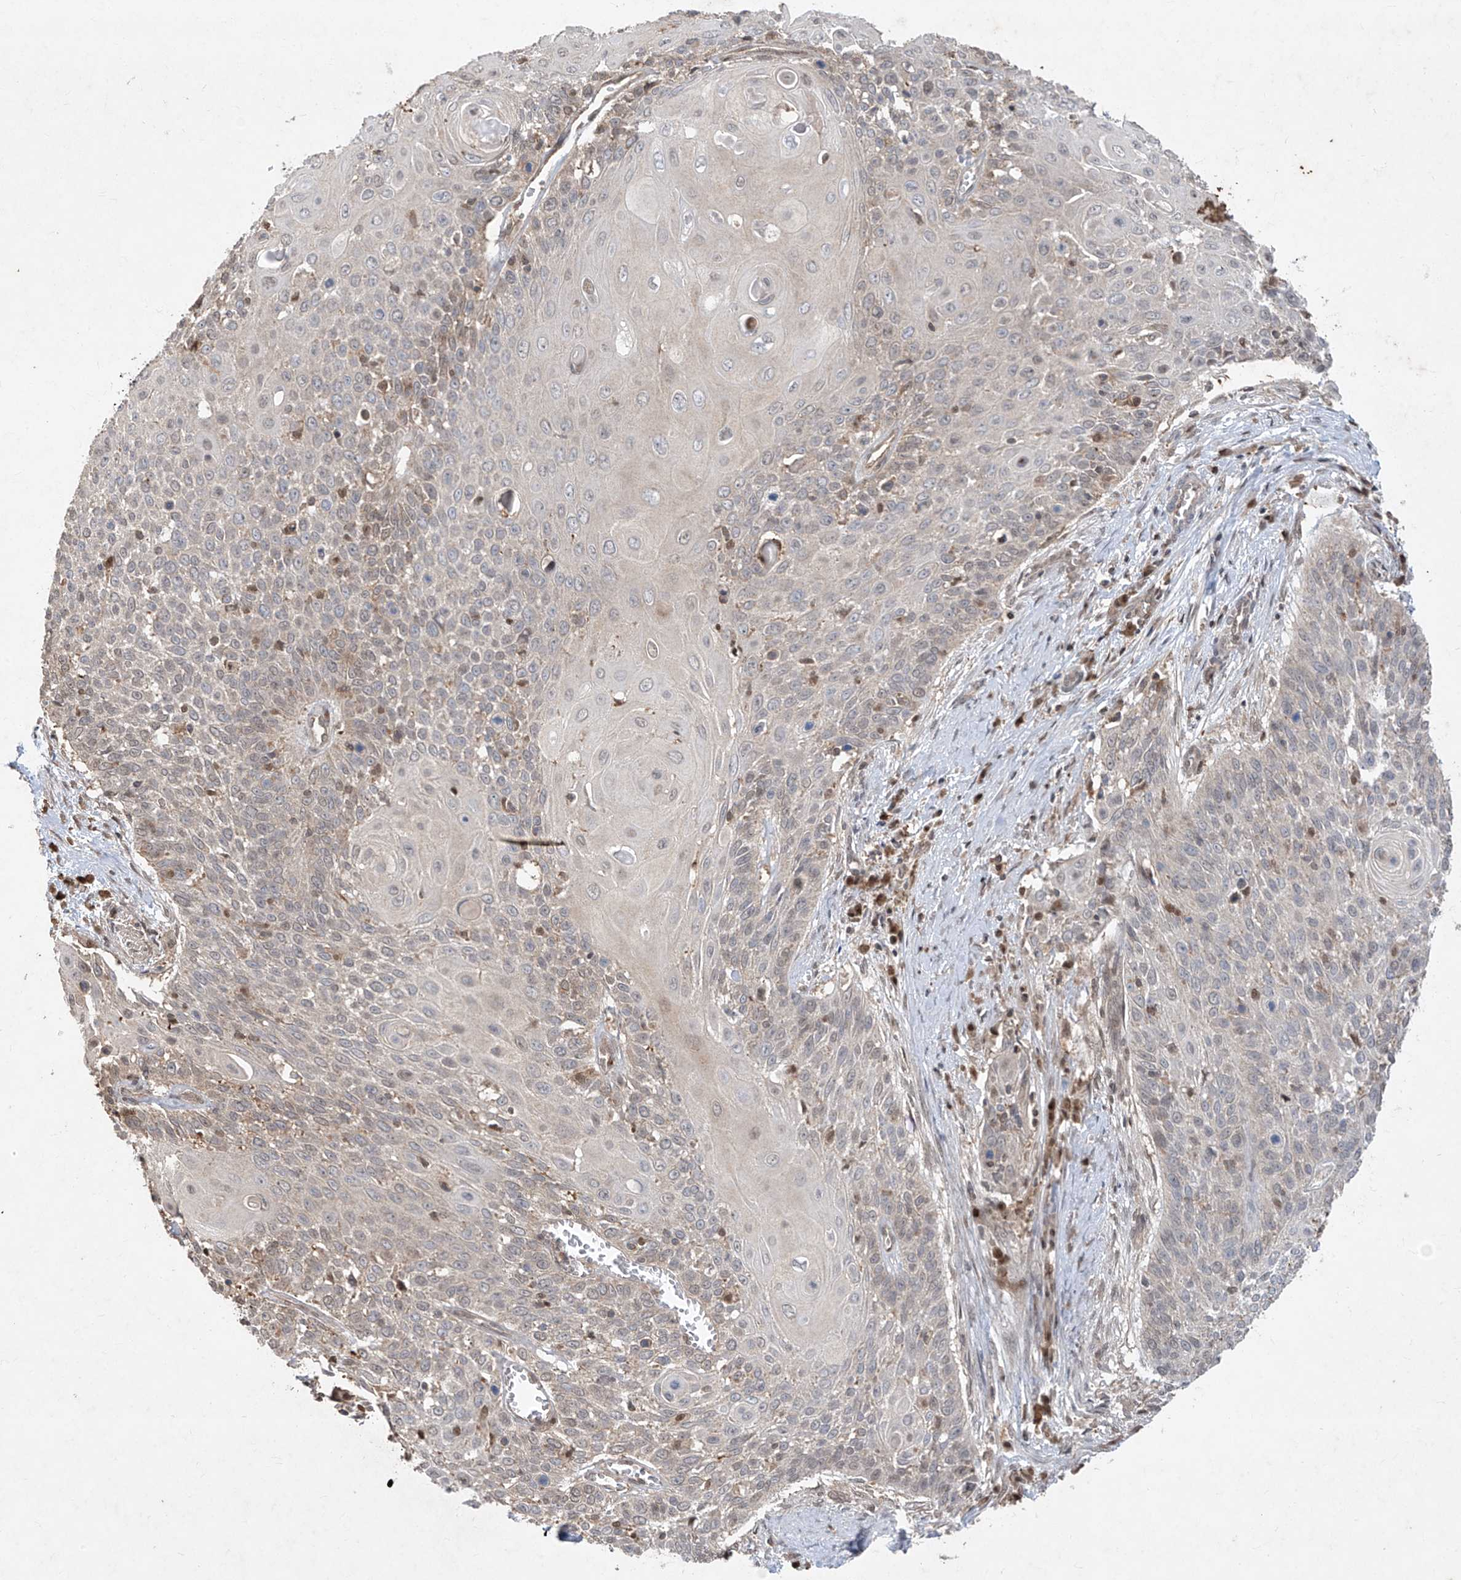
{"staining": {"intensity": "weak", "quantity": "<25%", "location": "cytoplasmic/membranous,nuclear"}, "tissue": "cervical cancer", "cell_type": "Tumor cells", "image_type": "cancer", "snomed": [{"axis": "morphology", "description": "Squamous cell carcinoma, NOS"}, {"axis": "topography", "description": "Cervix"}], "caption": "Cervical cancer was stained to show a protein in brown. There is no significant positivity in tumor cells.", "gene": "ZNF358", "patient": {"sex": "female", "age": 39}}